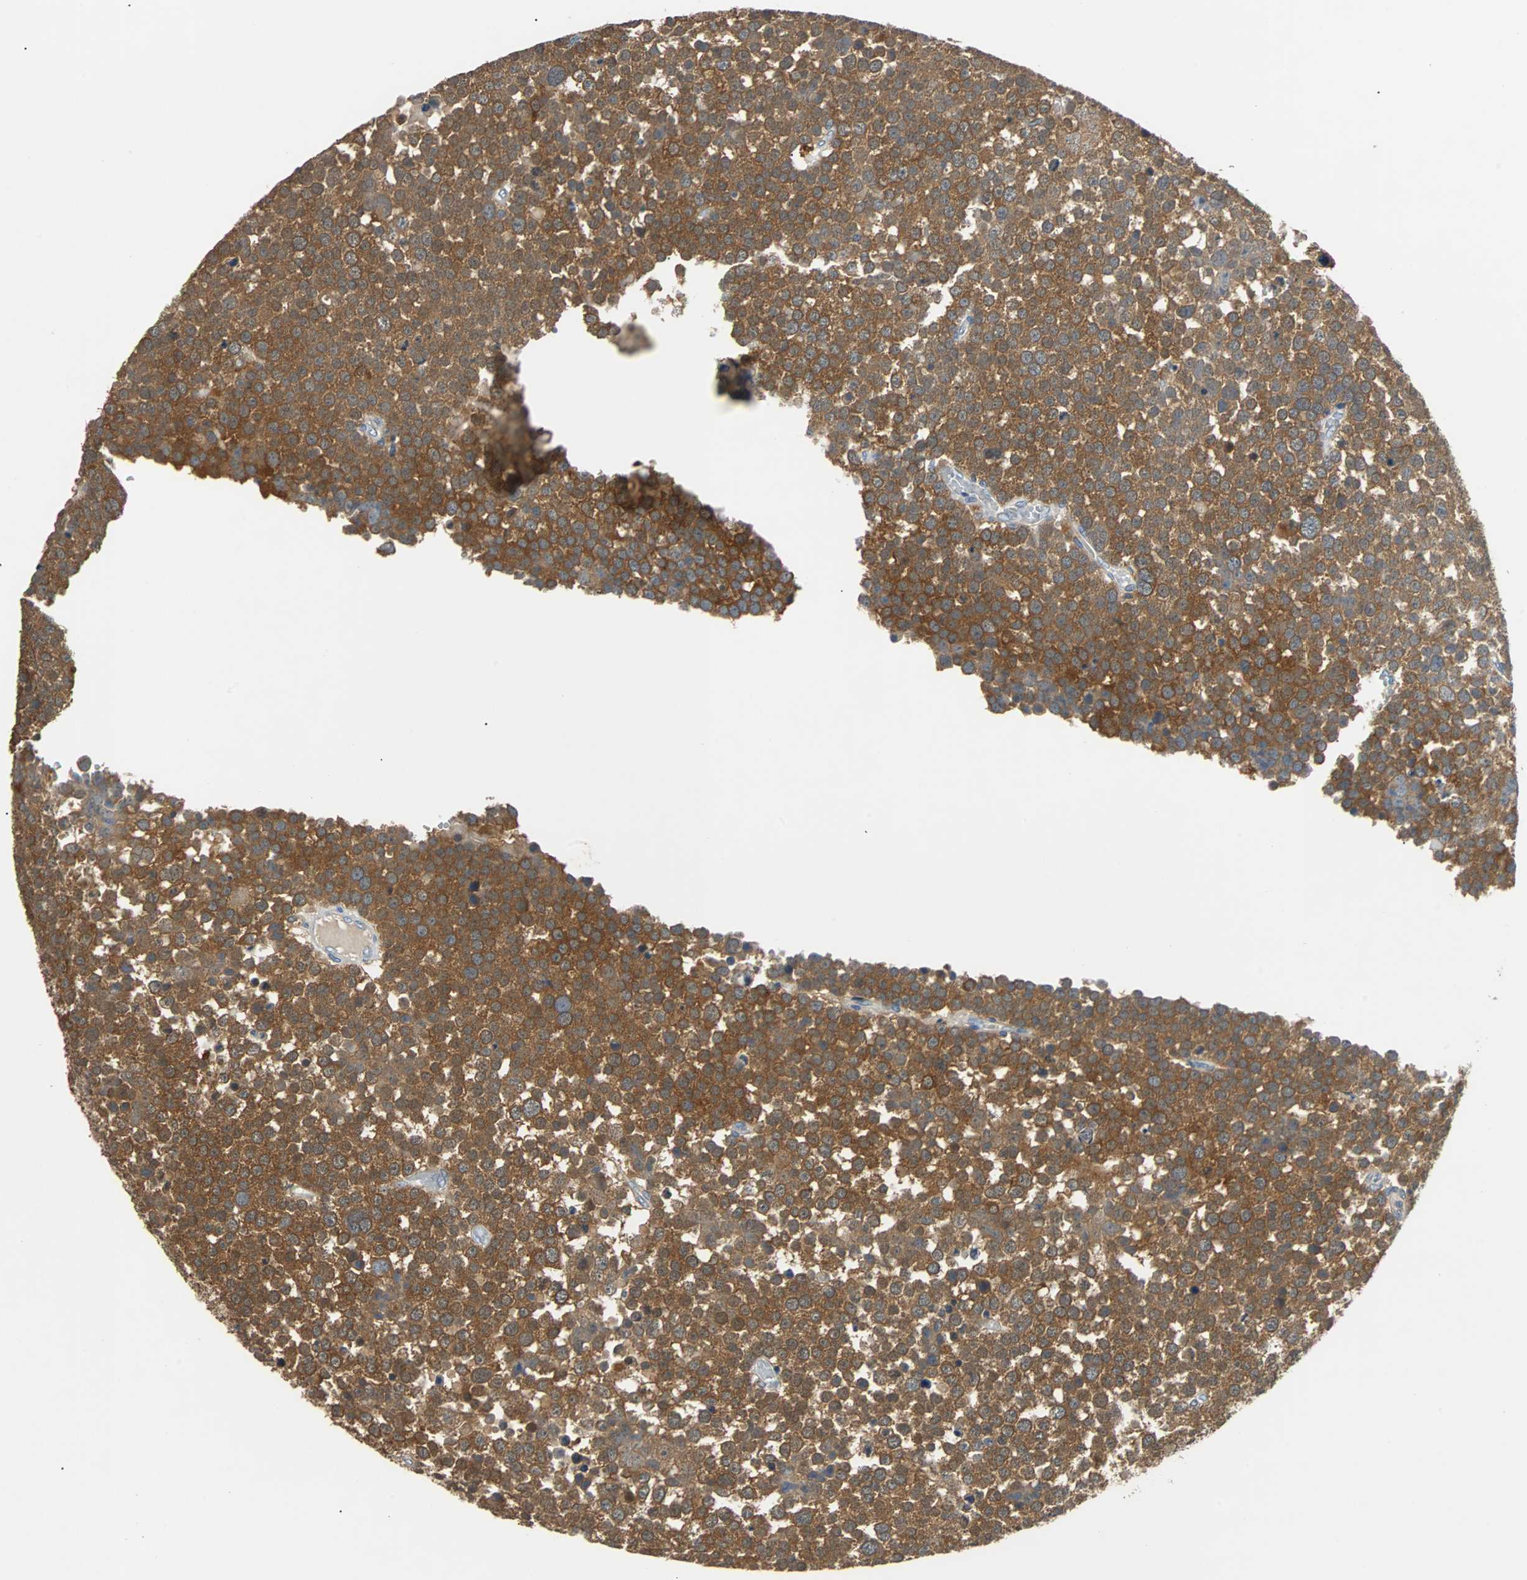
{"staining": {"intensity": "strong", "quantity": ">75%", "location": "cytoplasmic/membranous"}, "tissue": "testis cancer", "cell_type": "Tumor cells", "image_type": "cancer", "snomed": [{"axis": "morphology", "description": "Seminoma, NOS"}, {"axis": "topography", "description": "Testis"}], "caption": "Immunohistochemical staining of testis cancer (seminoma) exhibits high levels of strong cytoplasmic/membranous protein staining in about >75% of tumor cells. The staining was performed using DAB (3,3'-diaminobenzidine) to visualize the protein expression in brown, while the nuclei were stained in blue with hematoxylin (Magnification: 20x).", "gene": "ABHD2", "patient": {"sex": "male", "age": 71}}